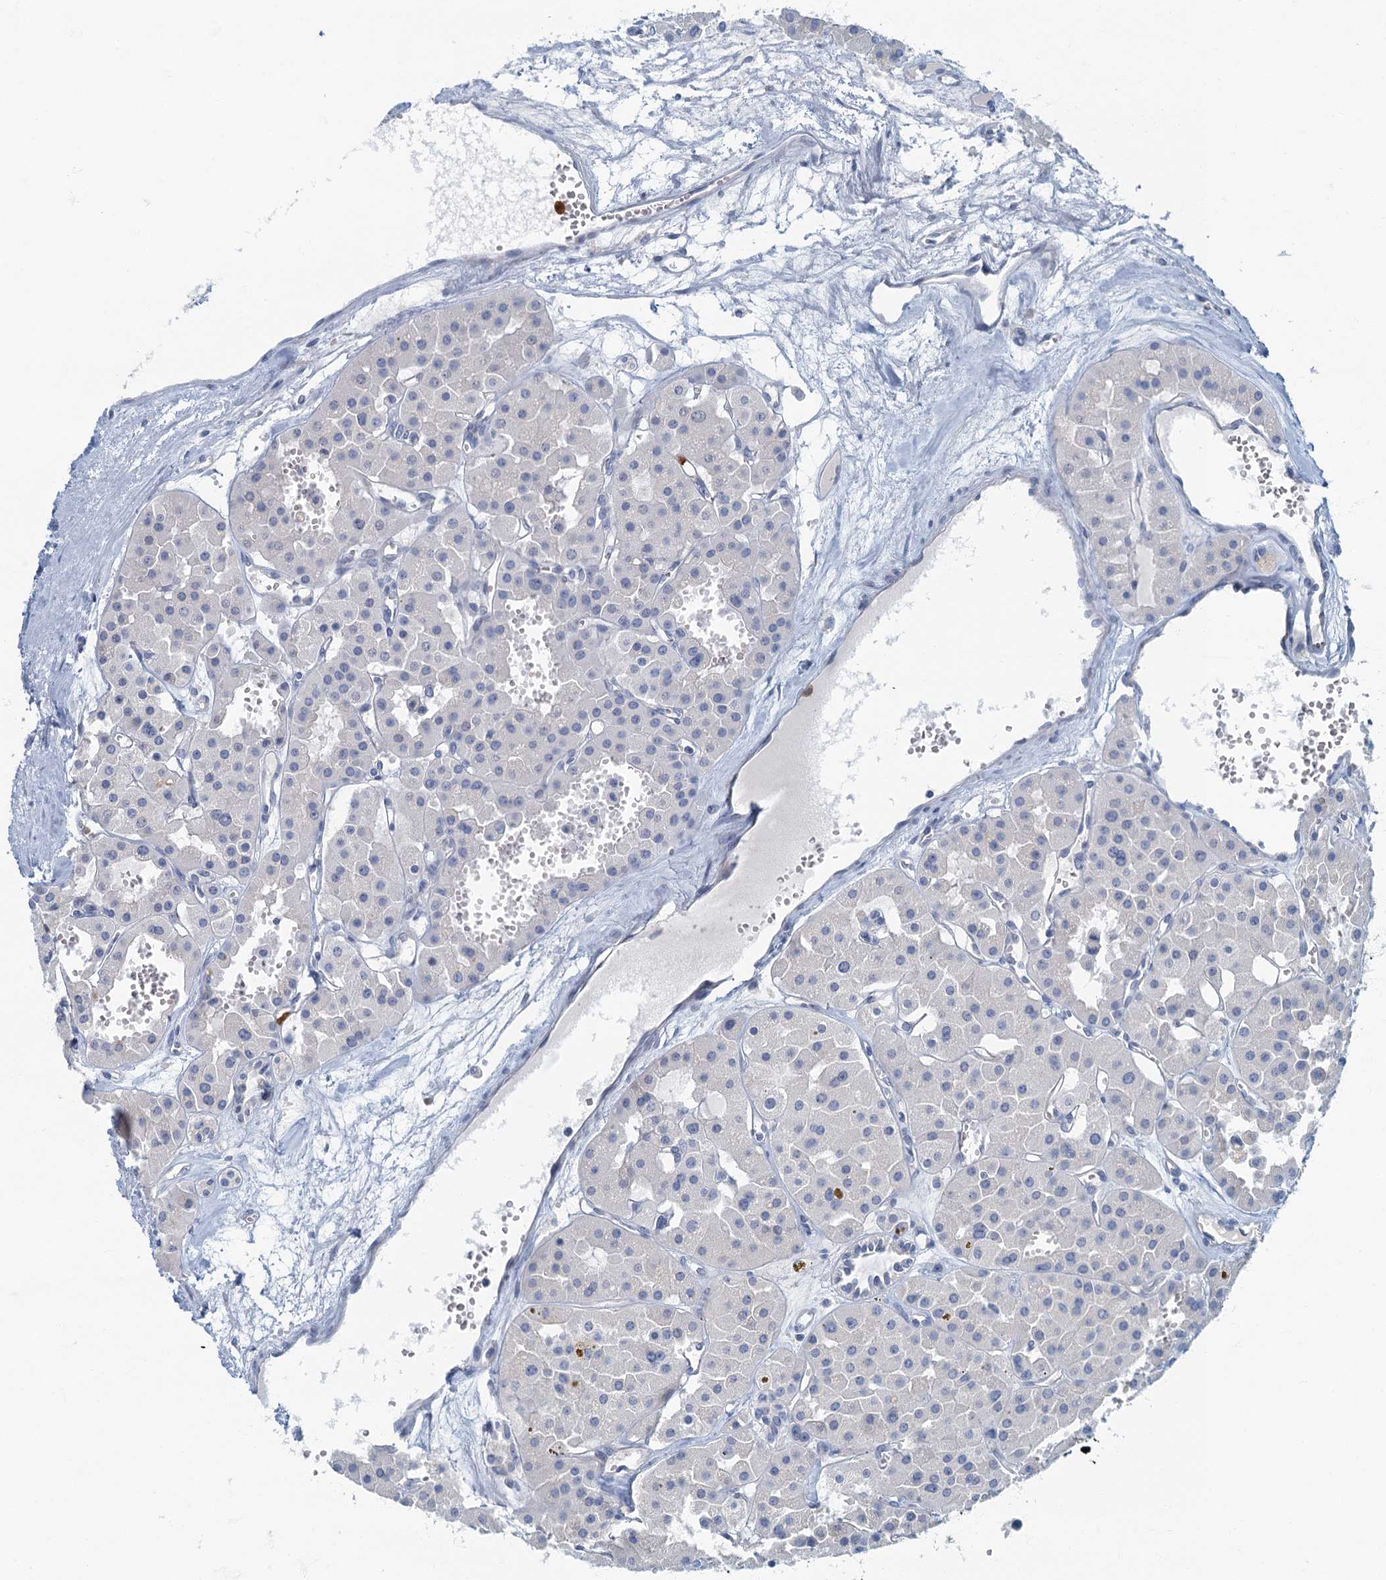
{"staining": {"intensity": "negative", "quantity": "none", "location": "none"}, "tissue": "renal cancer", "cell_type": "Tumor cells", "image_type": "cancer", "snomed": [{"axis": "morphology", "description": "Carcinoma, NOS"}, {"axis": "topography", "description": "Kidney"}], "caption": "Photomicrograph shows no protein staining in tumor cells of renal cancer tissue.", "gene": "ANKDD1A", "patient": {"sex": "female", "age": 75}}